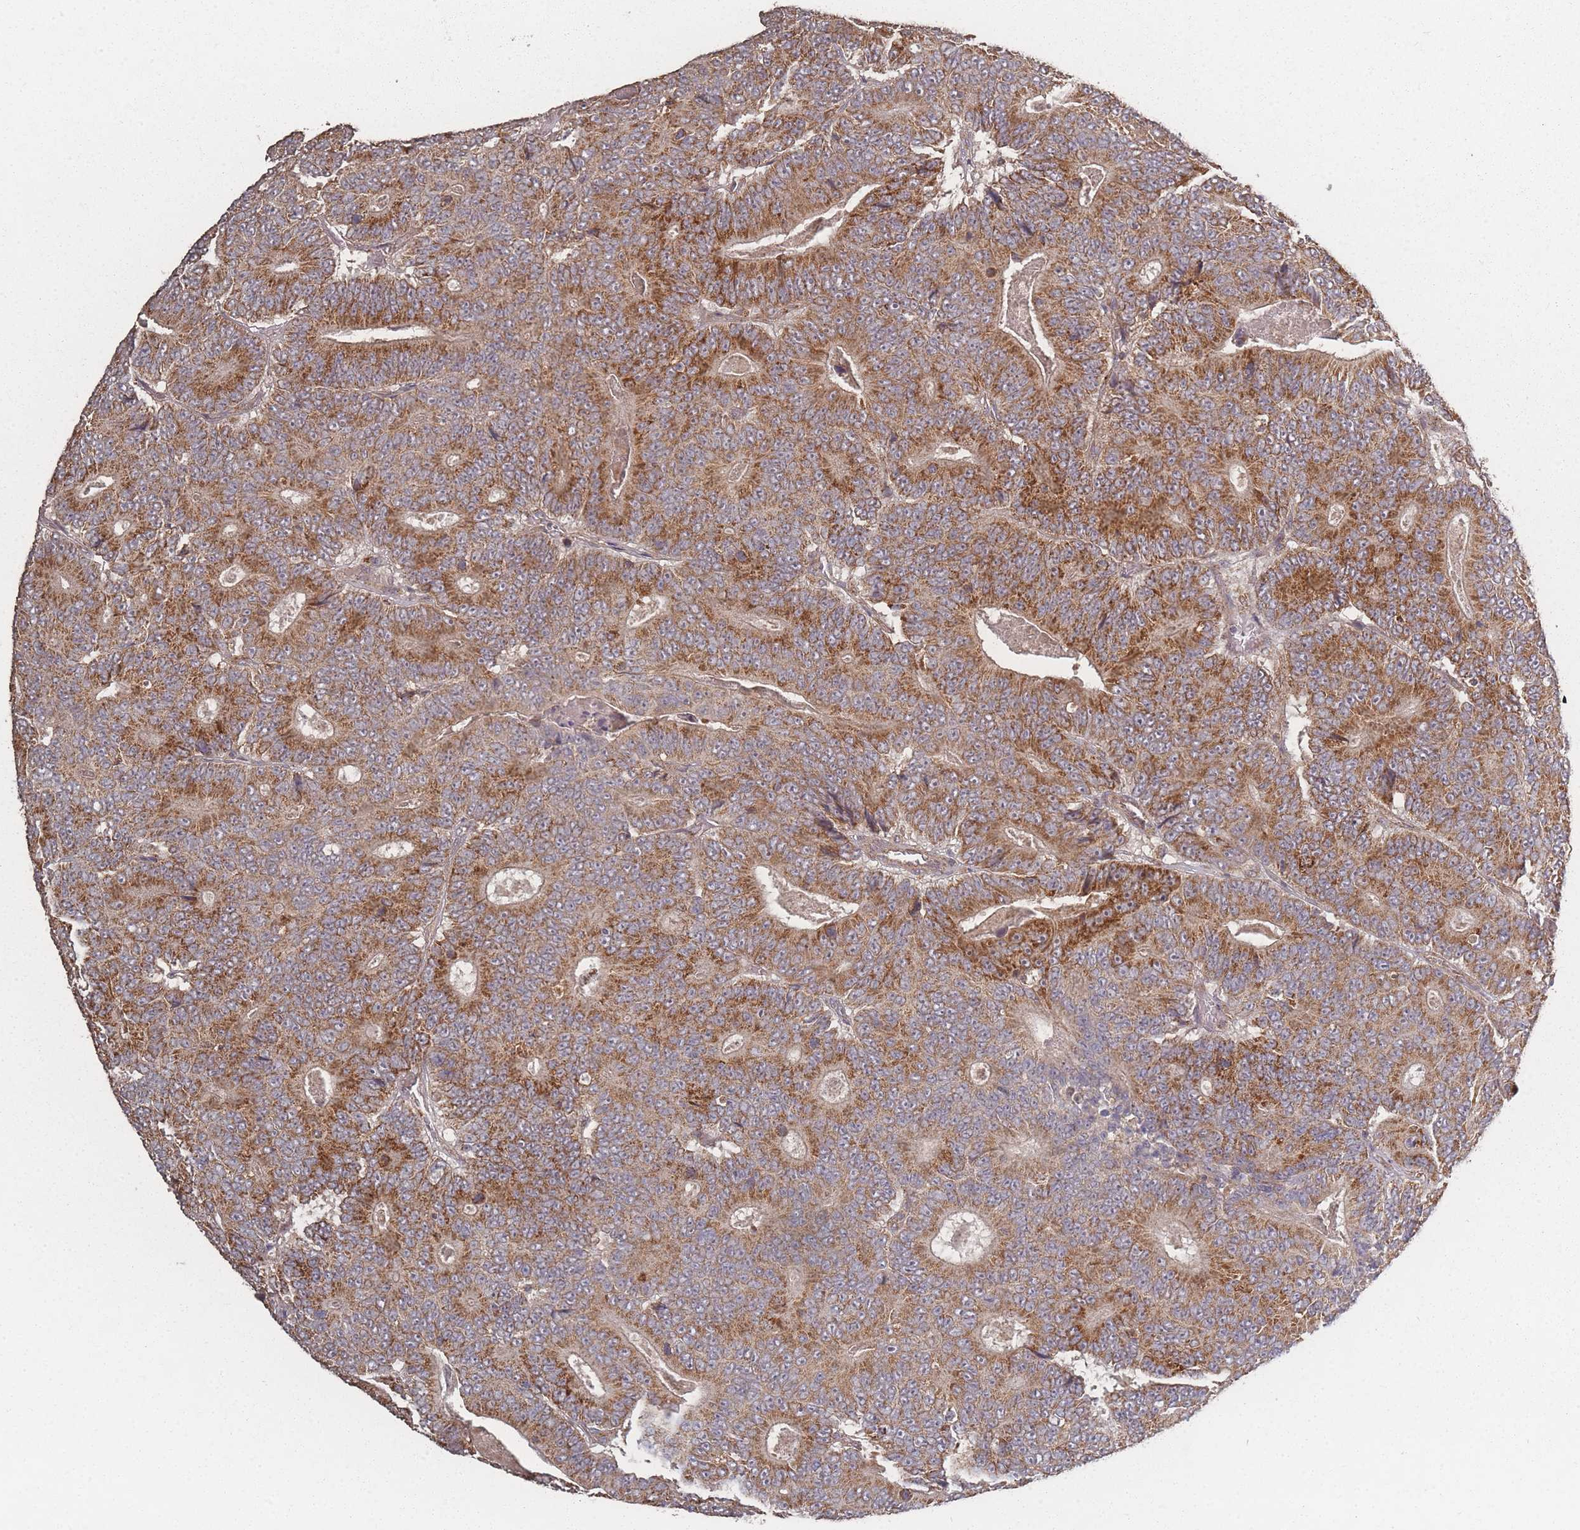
{"staining": {"intensity": "strong", "quantity": ">75%", "location": "cytoplasmic/membranous"}, "tissue": "colorectal cancer", "cell_type": "Tumor cells", "image_type": "cancer", "snomed": [{"axis": "morphology", "description": "Adenocarcinoma, NOS"}, {"axis": "topography", "description": "Colon"}], "caption": "This micrograph shows colorectal cancer stained with immunohistochemistry (IHC) to label a protein in brown. The cytoplasmic/membranous of tumor cells show strong positivity for the protein. Nuclei are counter-stained blue.", "gene": "LYRM7", "patient": {"sex": "male", "age": 83}}